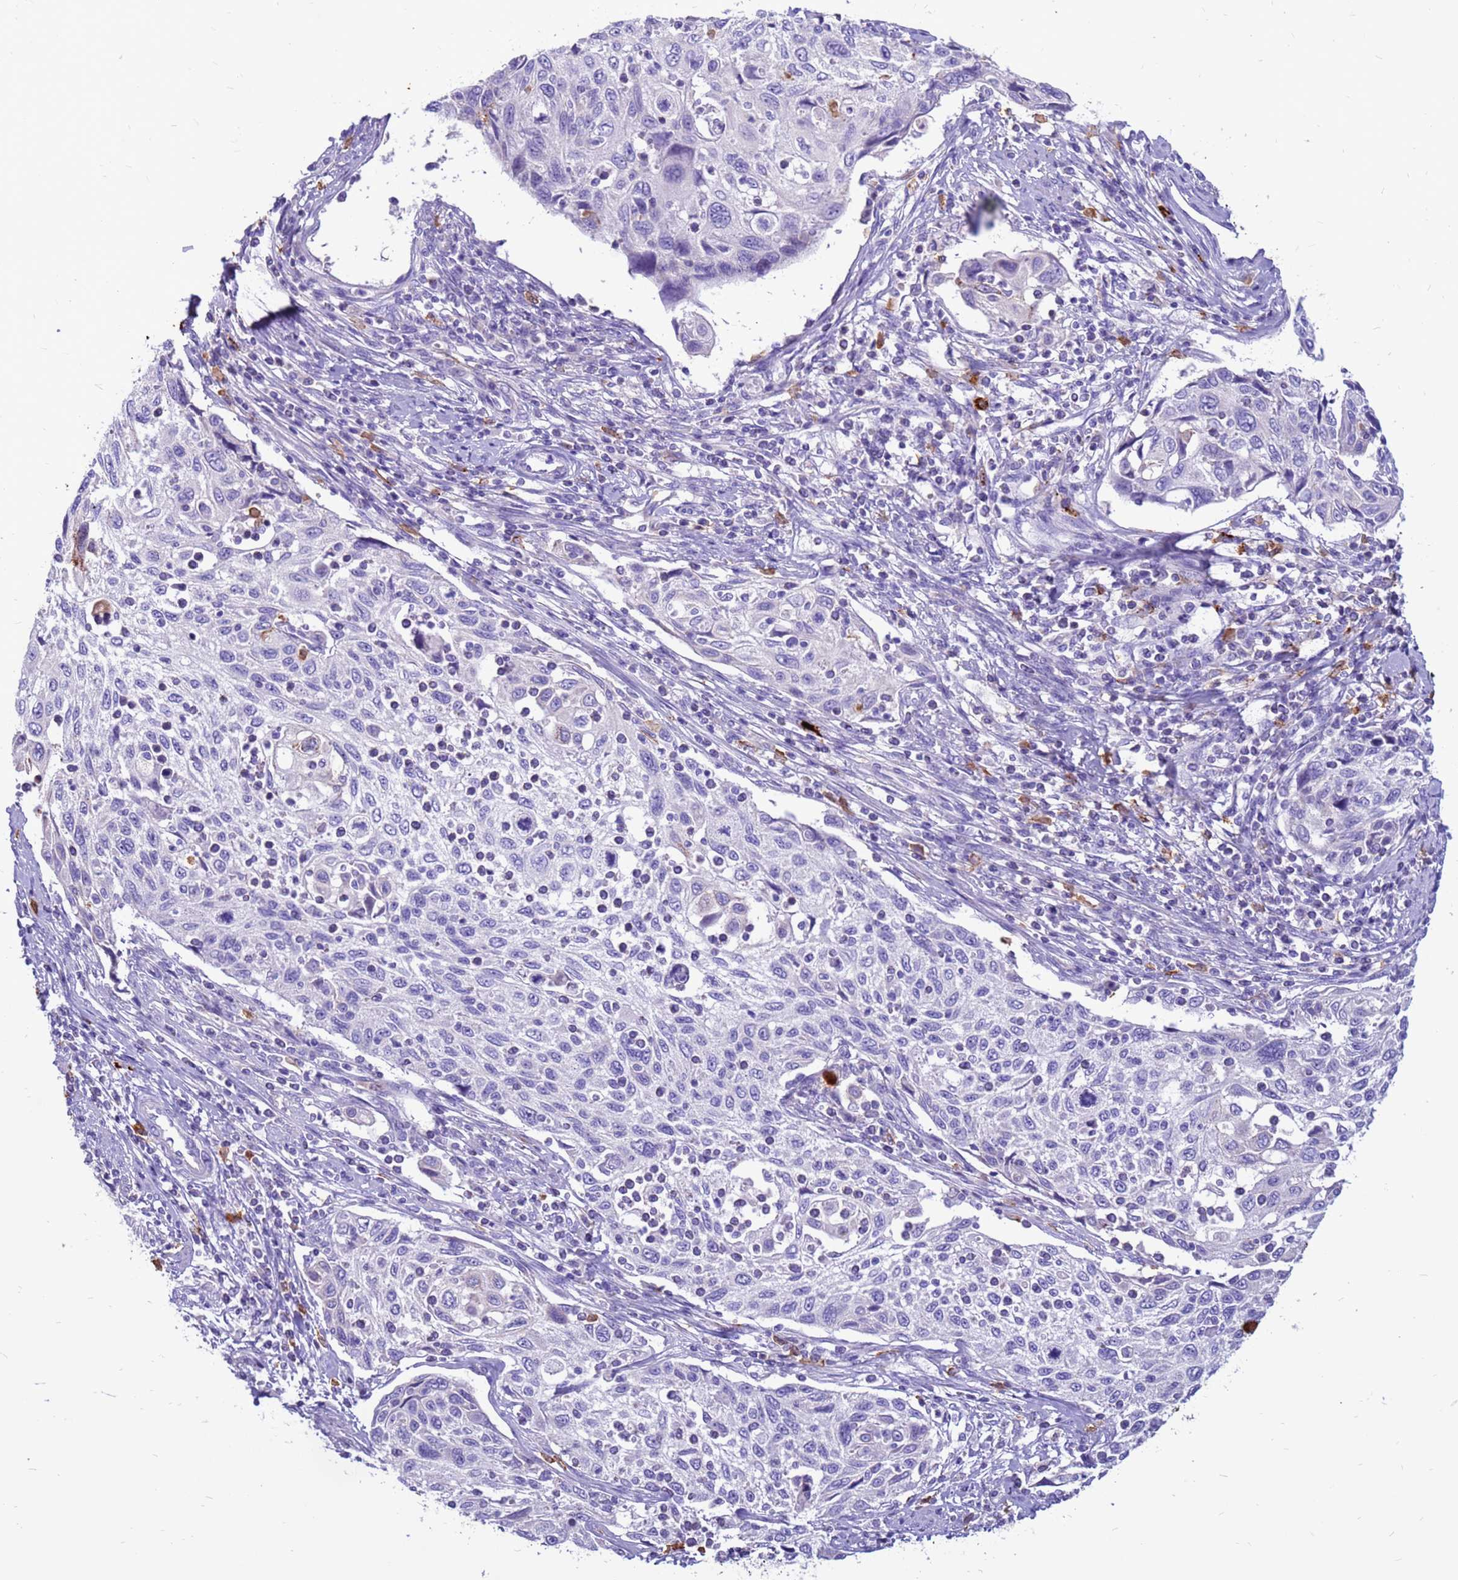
{"staining": {"intensity": "negative", "quantity": "none", "location": "none"}, "tissue": "cervical cancer", "cell_type": "Tumor cells", "image_type": "cancer", "snomed": [{"axis": "morphology", "description": "Squamous cell carcinoma, NOS"}, {"axis": "topography", "description": "Cervix"}], "caption": "The photomicrograph reveals no significant staining in tumor cells of squamous cell carcinoma (cervical).", "gene": "PDE10A", "patient": {"sex": "female", "age": 70}}